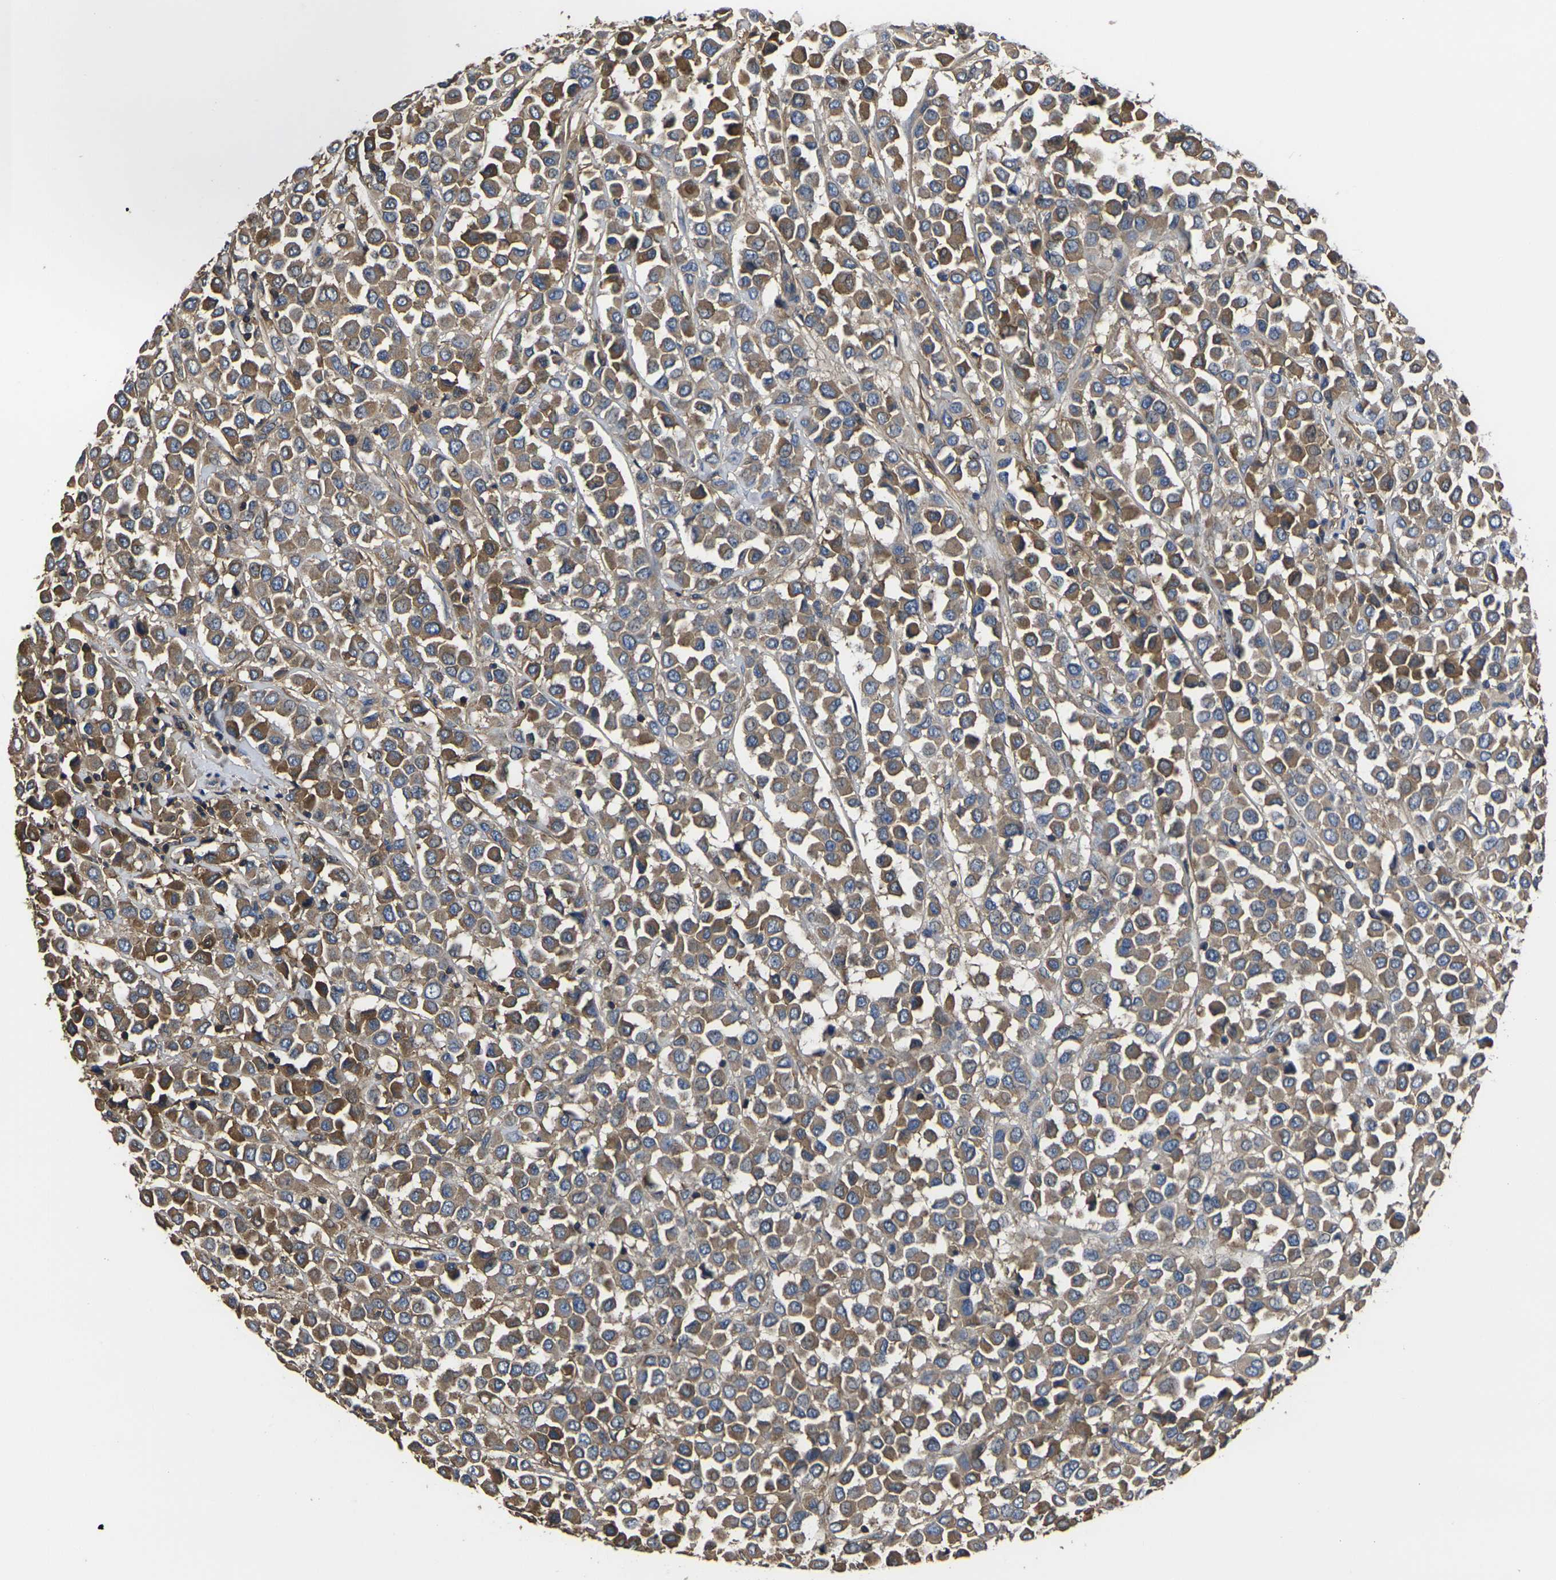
{"staining": {"intensity": "moderate", "quantity": ">75%", "location": "cytoplasmic/membranous"}, "tissue": "breast cancer", "cell_type": "Tumor cells", "image_type": "cancer", "snomed": [{"axis": "morphology", "description": "Duct carcinoma"}, {"axis": "topography", "description": "Breast"}], "caption": "Protein staining displays moderate cytoplasmic/membranous expression in about >75% of tumor cells in breast cancer.", "gene": "HSPG2", "patient": {"sex": "female", "age": 61}}